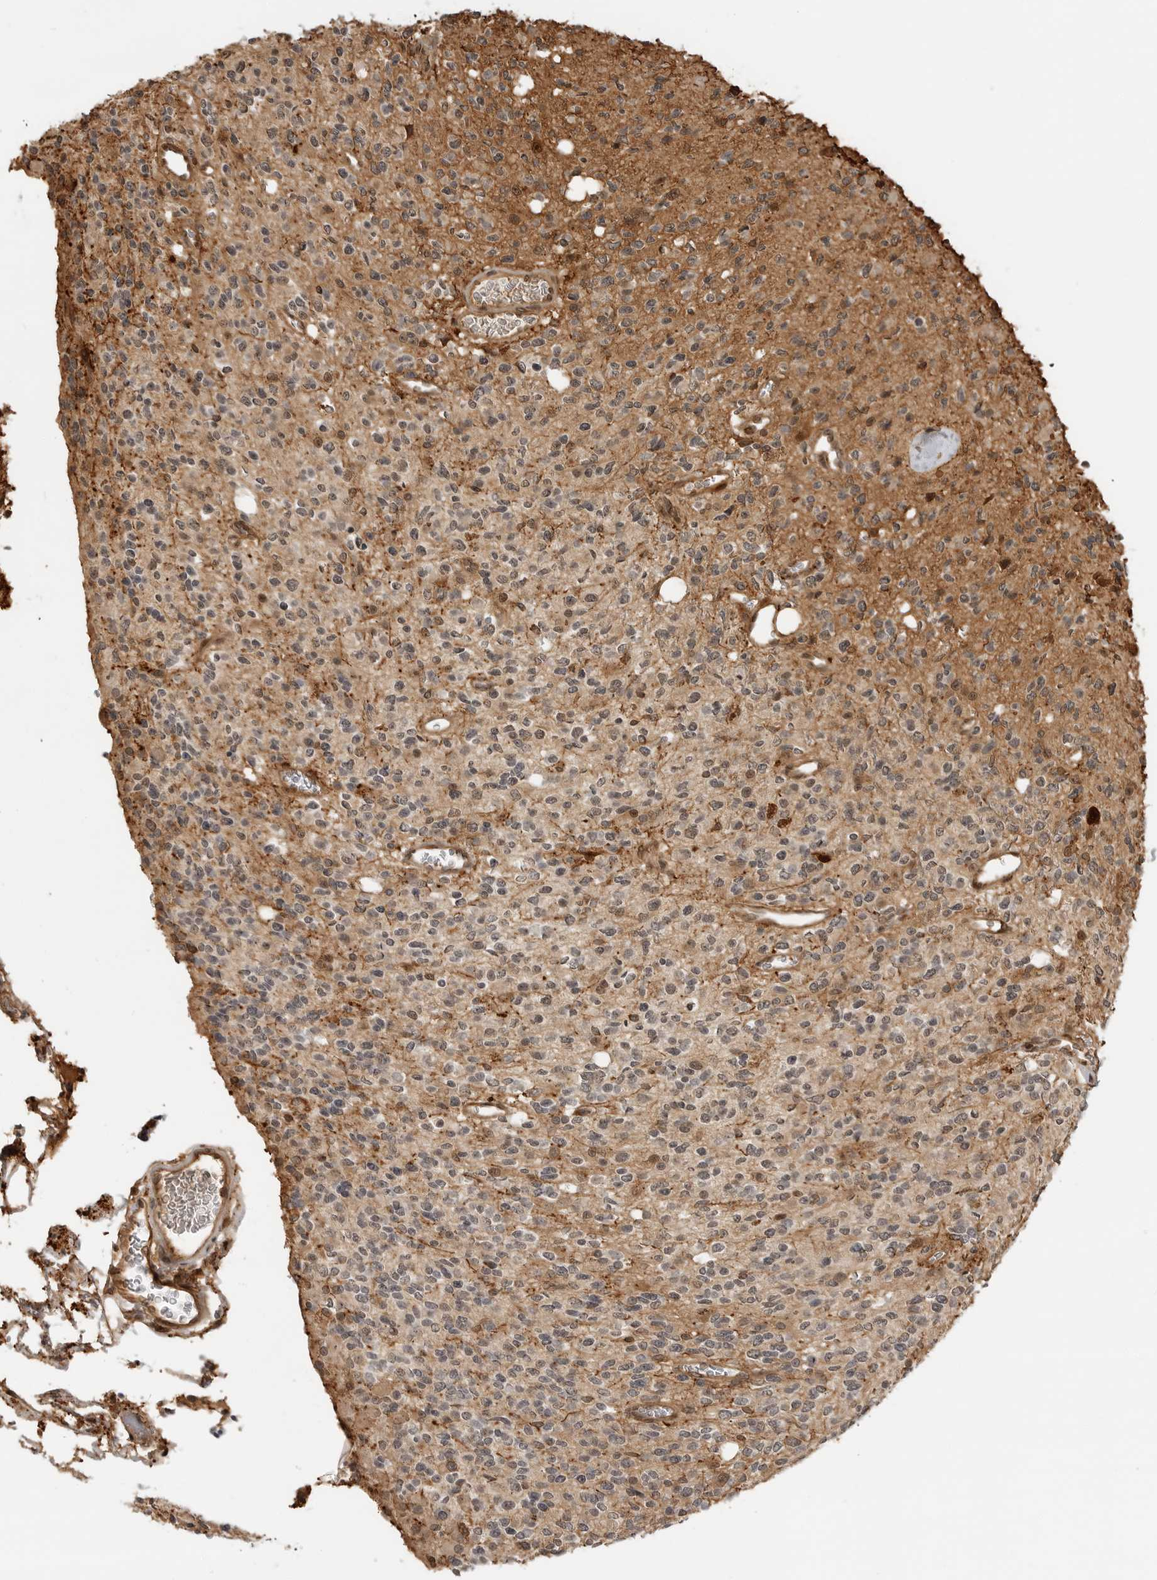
{"staining": {"intensity": "moderate", "quantity": "25%-75%", "location": "cytoplasmic/membranous,nuclear"}, "tissue": "glioma", "cell_type": "Tumor cells", "image_type": "cancer", "snomed": [{"axis": "morphology", "description": "Glioma, malignant, High grade"}, {"axis": "topography", "description": "Brain"}], "caption": "IHC (DAB (3,3'-diaminobenzidine)) staining of human glioma demonstrates moderate cytoplasmic/membranous and nuclear protein staining in about 25%-75% of tumor cells.", "gene": "BMP2K", "patient": {"sex": "male", "age": 34}}